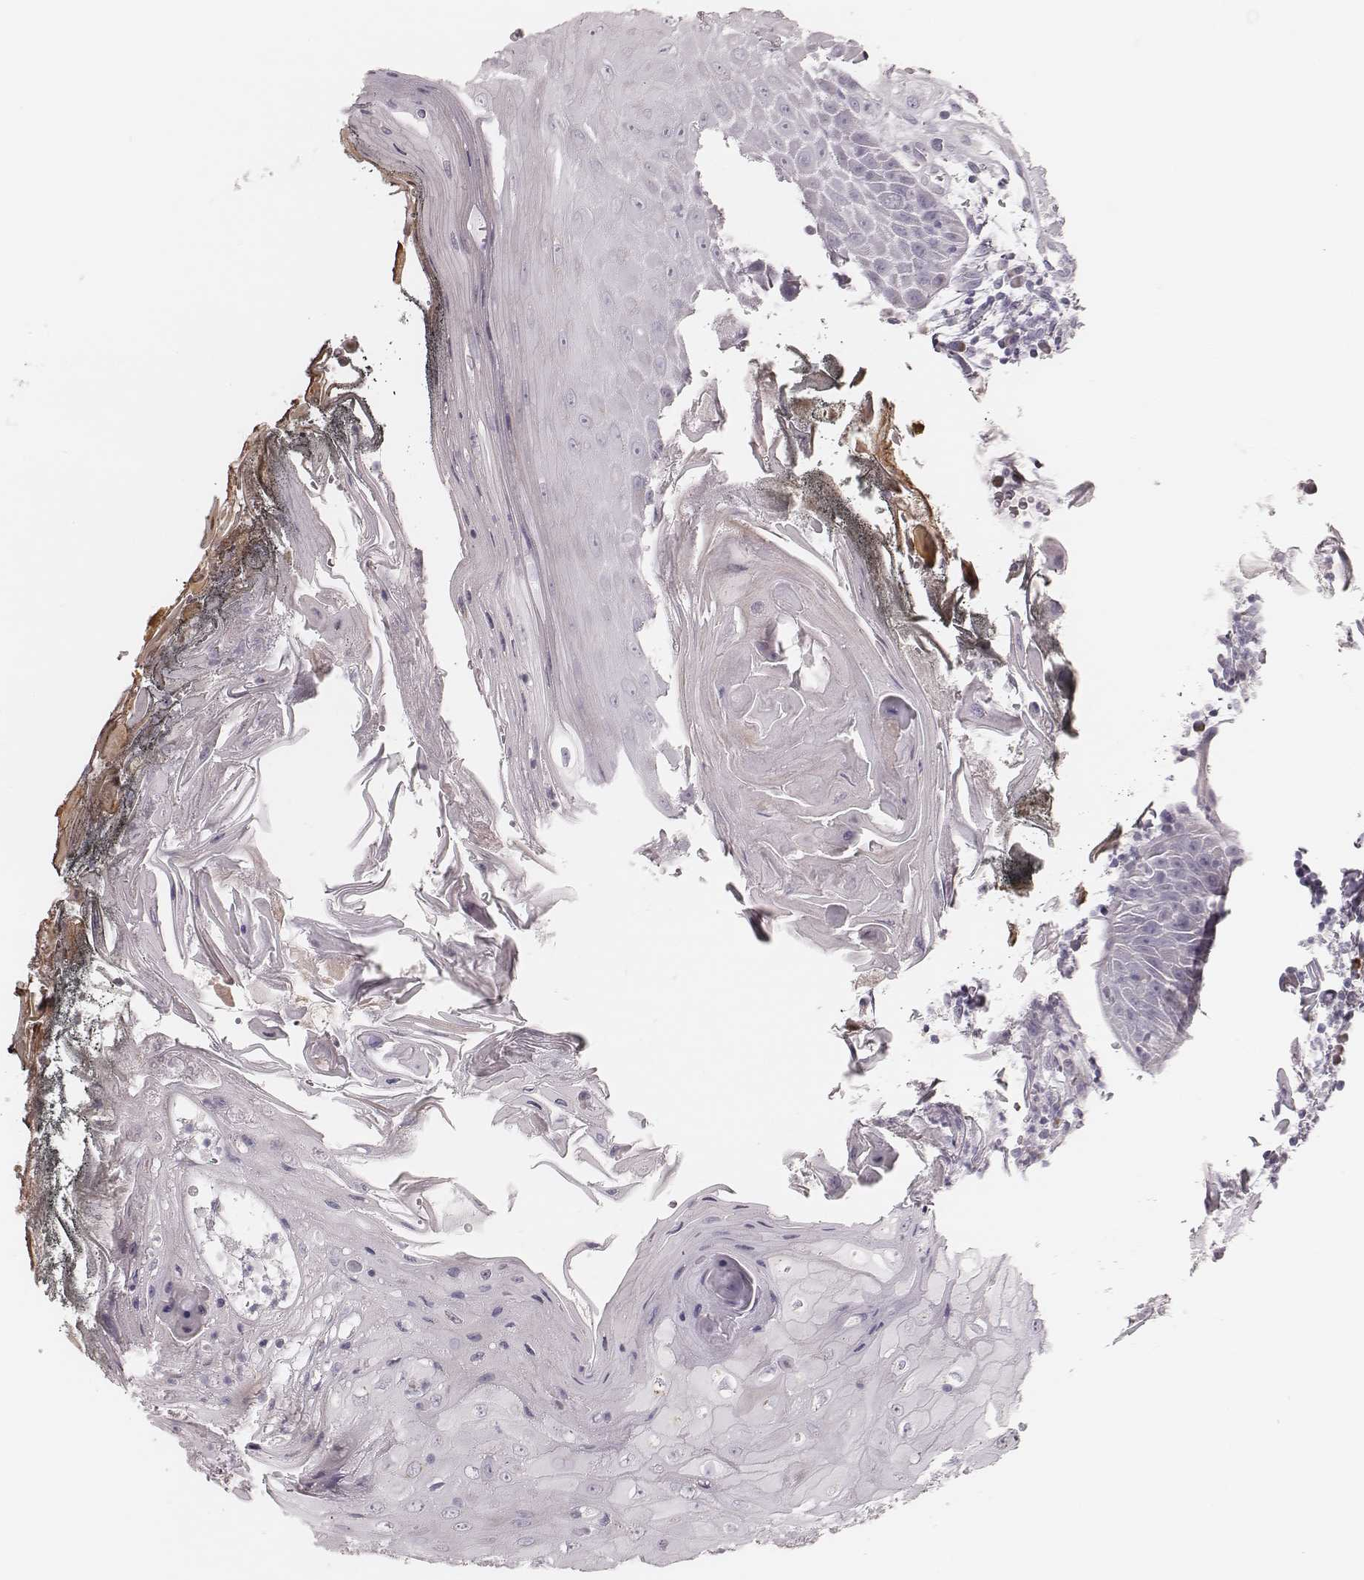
{"staining": {"intensity": "negative", "quantity": "none", "location": "none"}, "tissue": "head and neck cancer", "cell_type": "Tumor cells", "image_type": "cancer", "snomed": [{"axis": "morphology", "description": "Squamous cell carcinoma, NOS"}, {"axis": "topography", "description": "Head-Neck"}], "caption": "A high-resolution image shows immunohistochemistry (IHC) staining of head and neck squamous cell carcinoma, which reveals no significant positivity in tumor cells. (Brightfield microscopy of DAB (3,3'-diaminobenzidine) immunohistochemistry (IHC) at high magnification).", "gene": "KIF5C", "patient": {"sex": "male", "age": 52}}